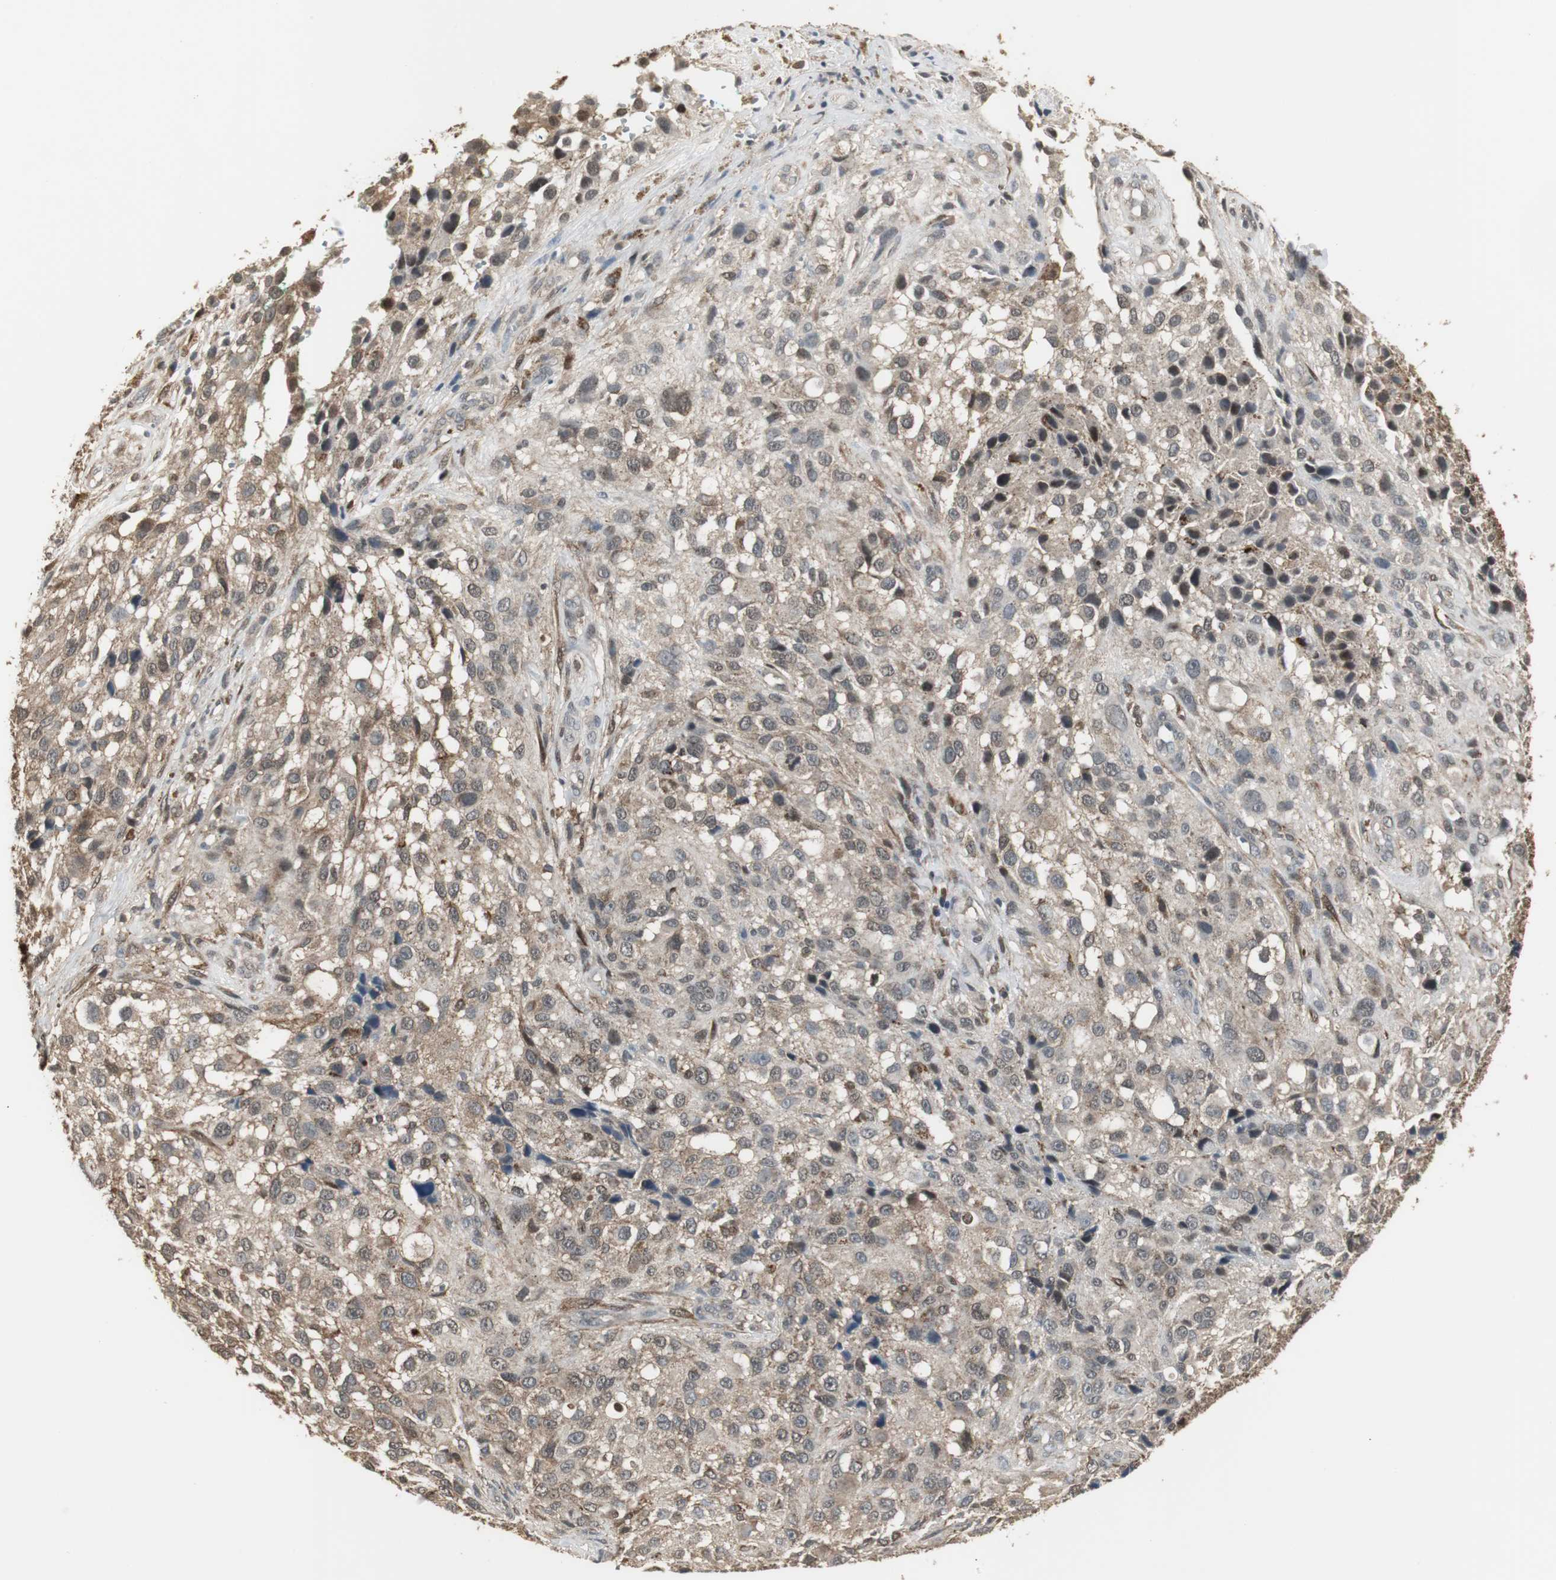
{"staining": {"intensity": "moderate", "quantity": ">75%", "location": "cytoplasmic/membranous,nuclear"}, "tissue": "melanoma", "cell_type": "Tumor cells", "image_type": "cancer", "snomed": [{"axis": "morphology", "description": "Necrosis, NOS"}, {"axis": "morphology", "description": "Malignant melanoma, NOS"}, {"axis": "topography", "description": "Skin"}], "caption": "There is medium levels of moderate cytoplasmic/membranous and nuclear positivity in tumor cells of melanoma, as demonstrated by immunohistochemical staining (brown color).", "gene": "PLIN3", "patient": {"sex": "female", "age": 87}}